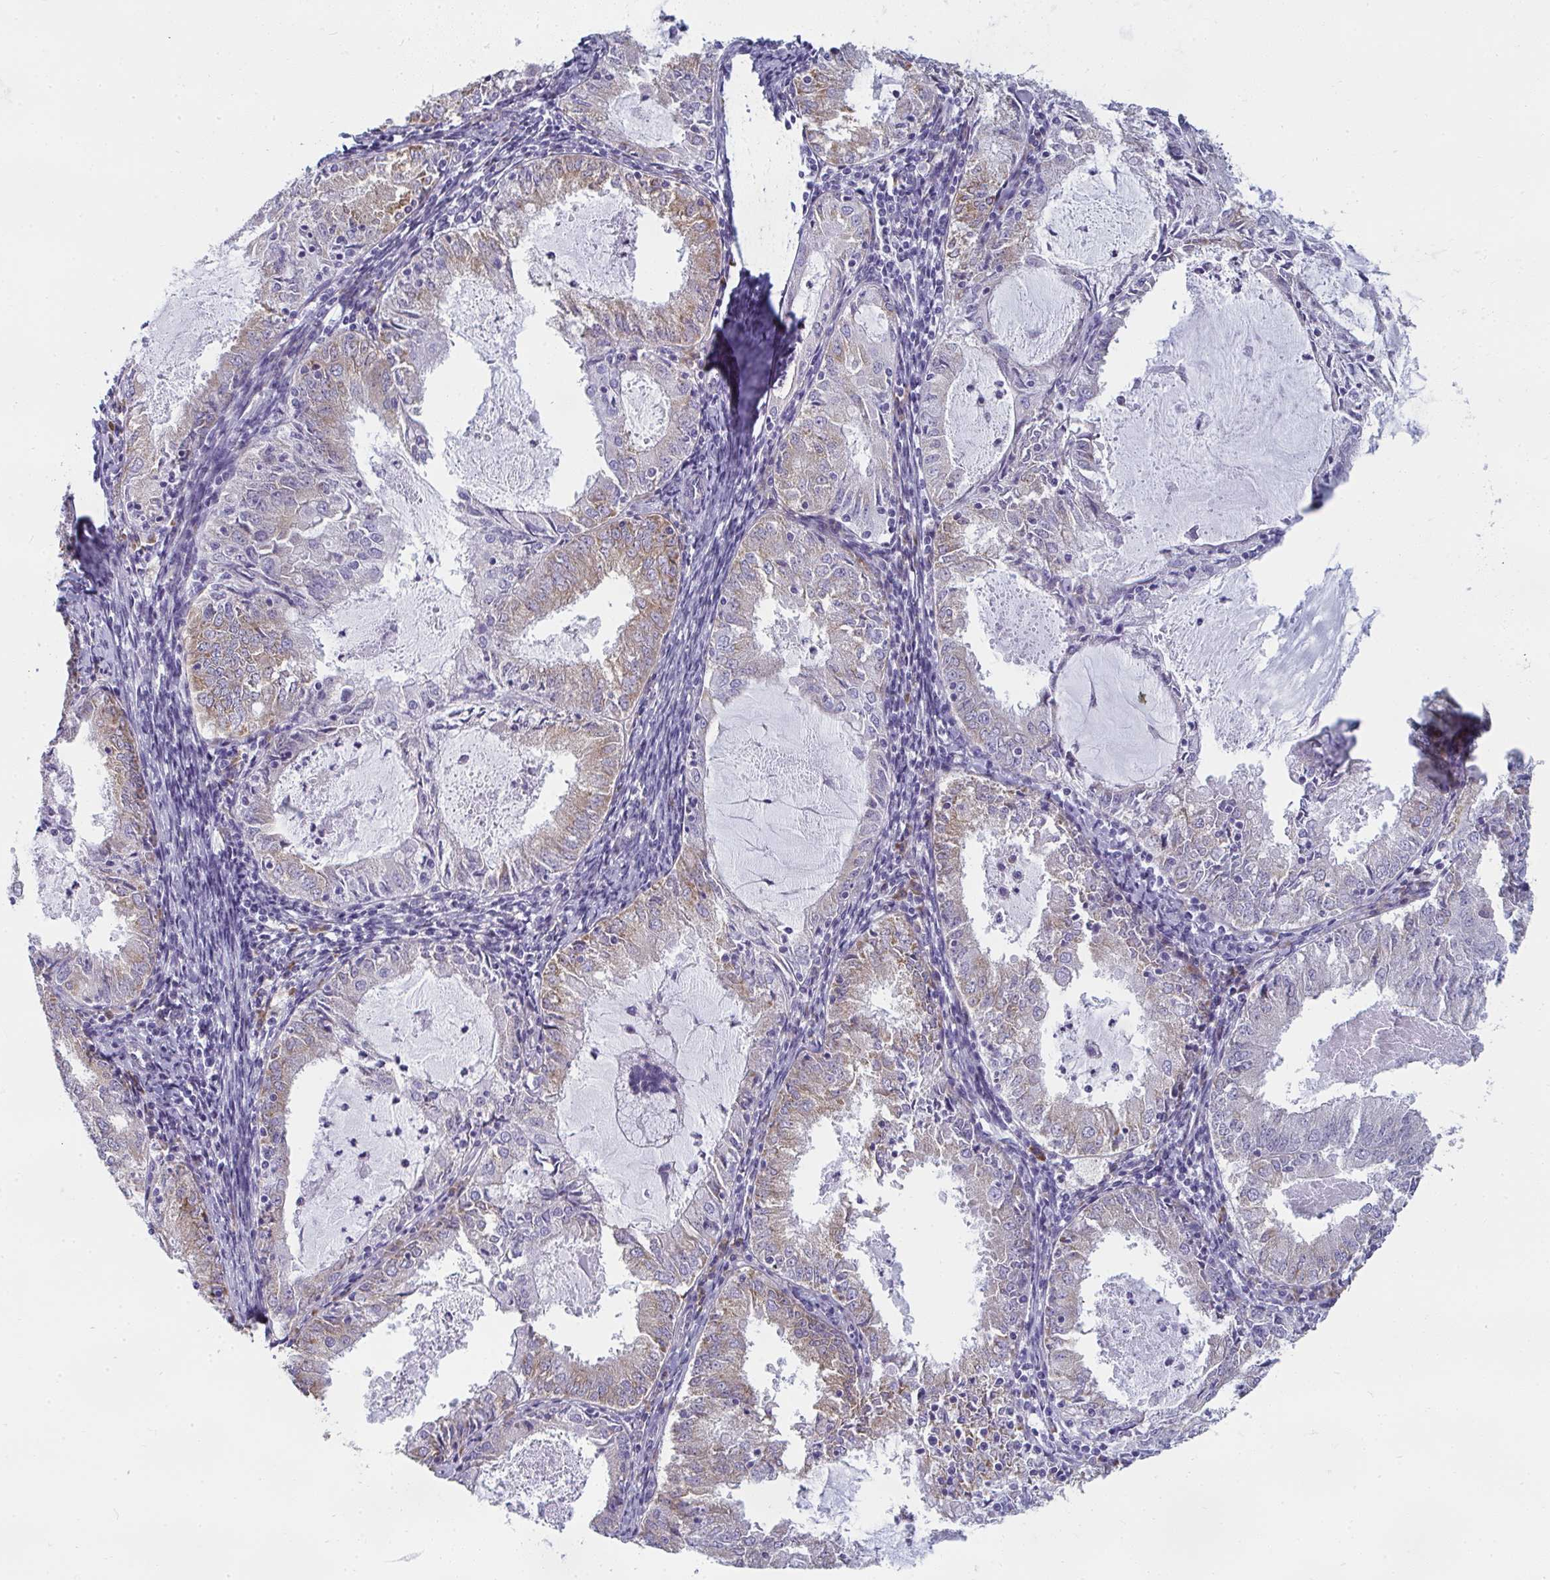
{"staining": {"intensity": "weak", "quantity": "25%-75%", "location": "cytoplasmic/membranous"}, "tissue": "endometrial cancer", "cell_type": "Tumor cells", "image_type": "cancer", "snomed": [{"axis": "morphology", "description": "Adenocarcinoma, NOS"}, {"axis": "topography", "description": "Endometrium"}], "caption": "A brown stain highlights weak cytoplasmic/membranous positivity of a protein in human endometrial cancer (adenocarcinoma) tumor cells.", "gene": "SHROOM1", "patient": {"sex": "female", "age": 57}}